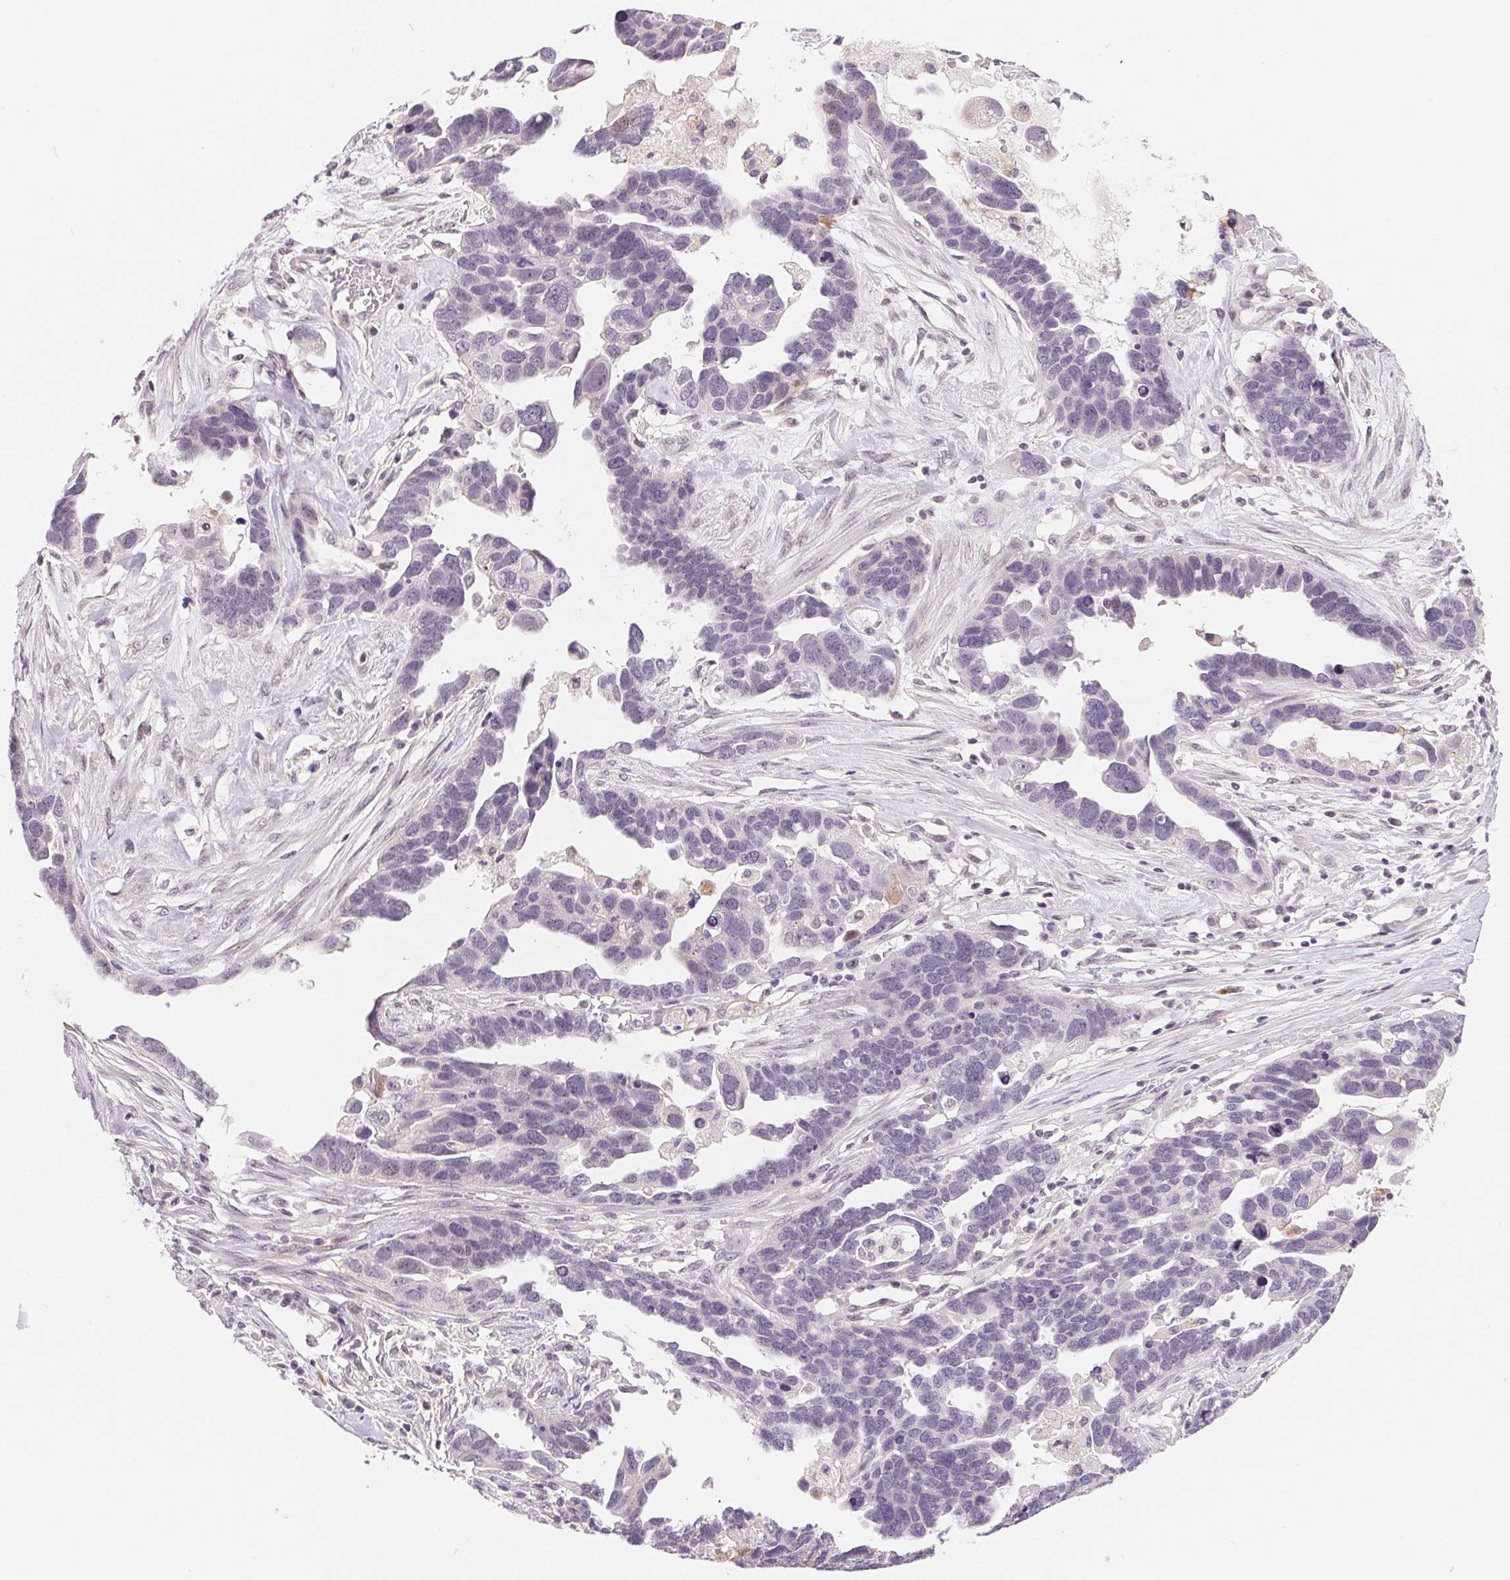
{"staining": {"intensity": "negative", "quantity": "none", "location": "none"}, "tissue": "ovarian cancer", "cell_type": "Tumor cells", "image_type": "cancer", "snomed": [{"axis": "morphology", "description": "Cystadenocarcinoma, serous, NOS"}, {"axis": "topography", "description": "Ovary"}], "caption": "Tumor cells show no significant positivity in ovarian cancer.", "gene": "LCA5L", "patient": {"sex": "female", "age": 54}}